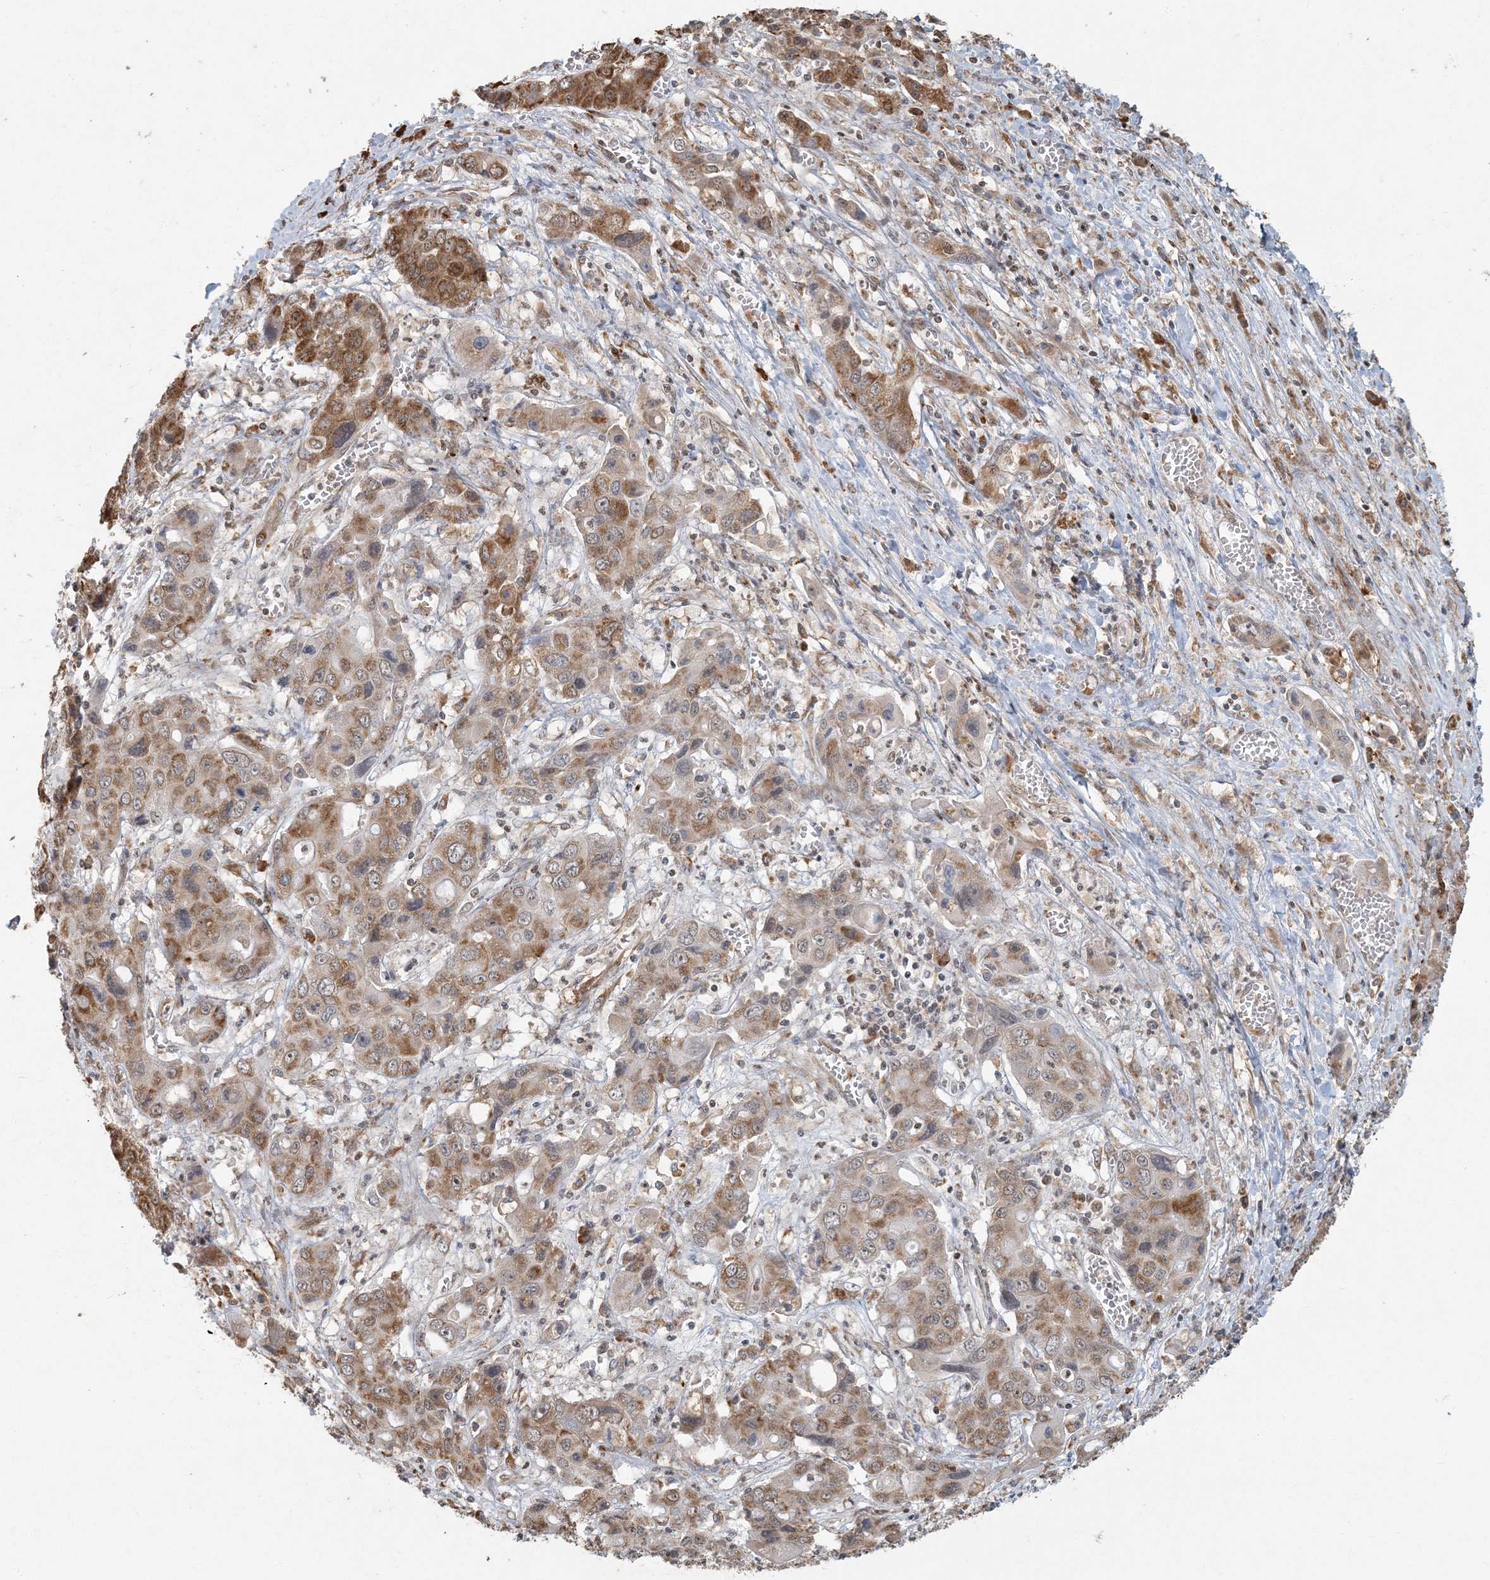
{"staining": {"intensity": "moderate", "quantity": ">75%", "location": "cytoplasmic/membranous"}, "tissue": "liver cancer", "cell_type": "Tumor cells", "image_type": "cancer", "snomed": [{"axis": "morphology", "description": "Cholangiocarcinoma"}, {"axis": "topography", "description": "Liver"}], "caption": "Immunohistochemical staining of human liver cholangiocarcinoma shows medium levels of moderate cytoplasmic/membranous protein positivity in about >75% of tumor cells.", "gene": "AK9", "patient": {"sex": "male", "age": 67}}